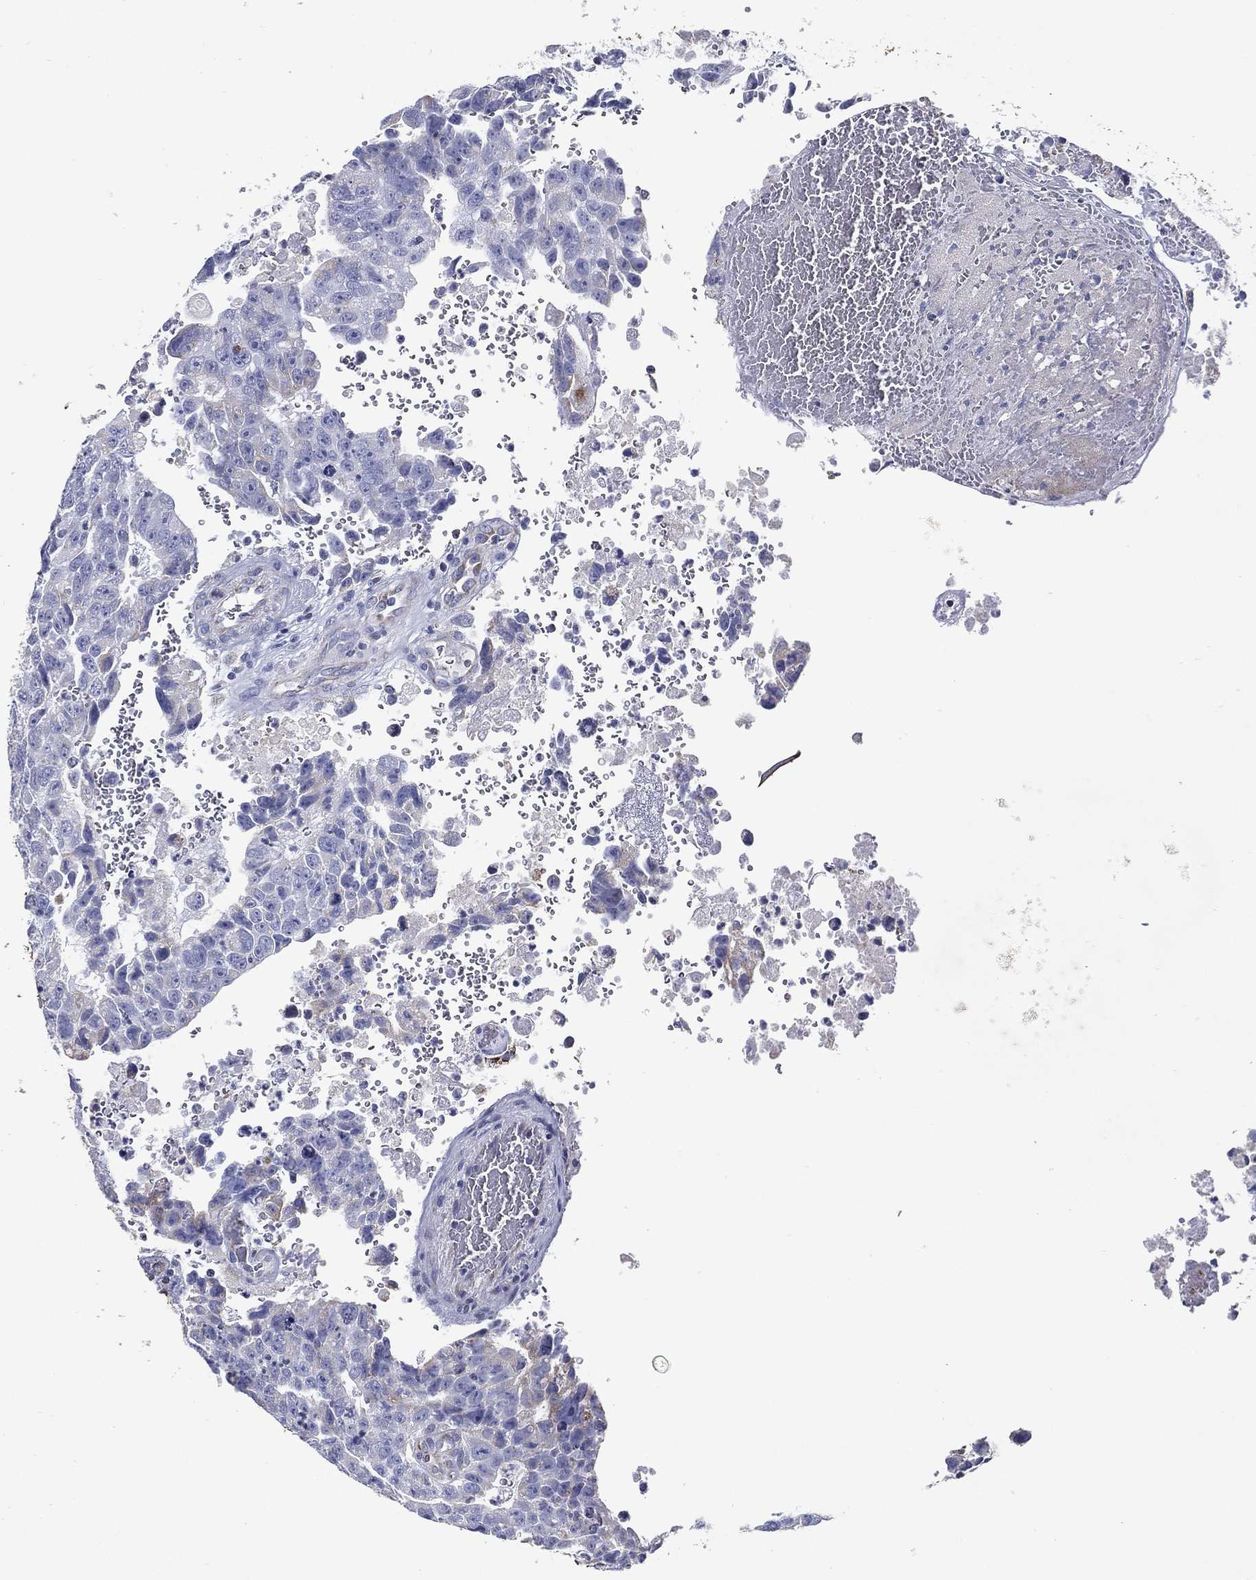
{"staining": {"intensity": "negative", "quantity": "none", "location": "none"}, "tissue": "testis cancer", "cell_type": "Tumor cells", "image_type": "cancer", "snomed": [{"axis": "morphology", "description": "Carcinoma, Embryonal, NOS"}, {"axis": "topography", "description": "Testis"}], "caption": "IHC histopathology image of human testis cancer stained for a protein (brown), which displays no staining in tumor cells.", "gene": "SFXN1", "patient": {"sex": "male", "age": 24}}